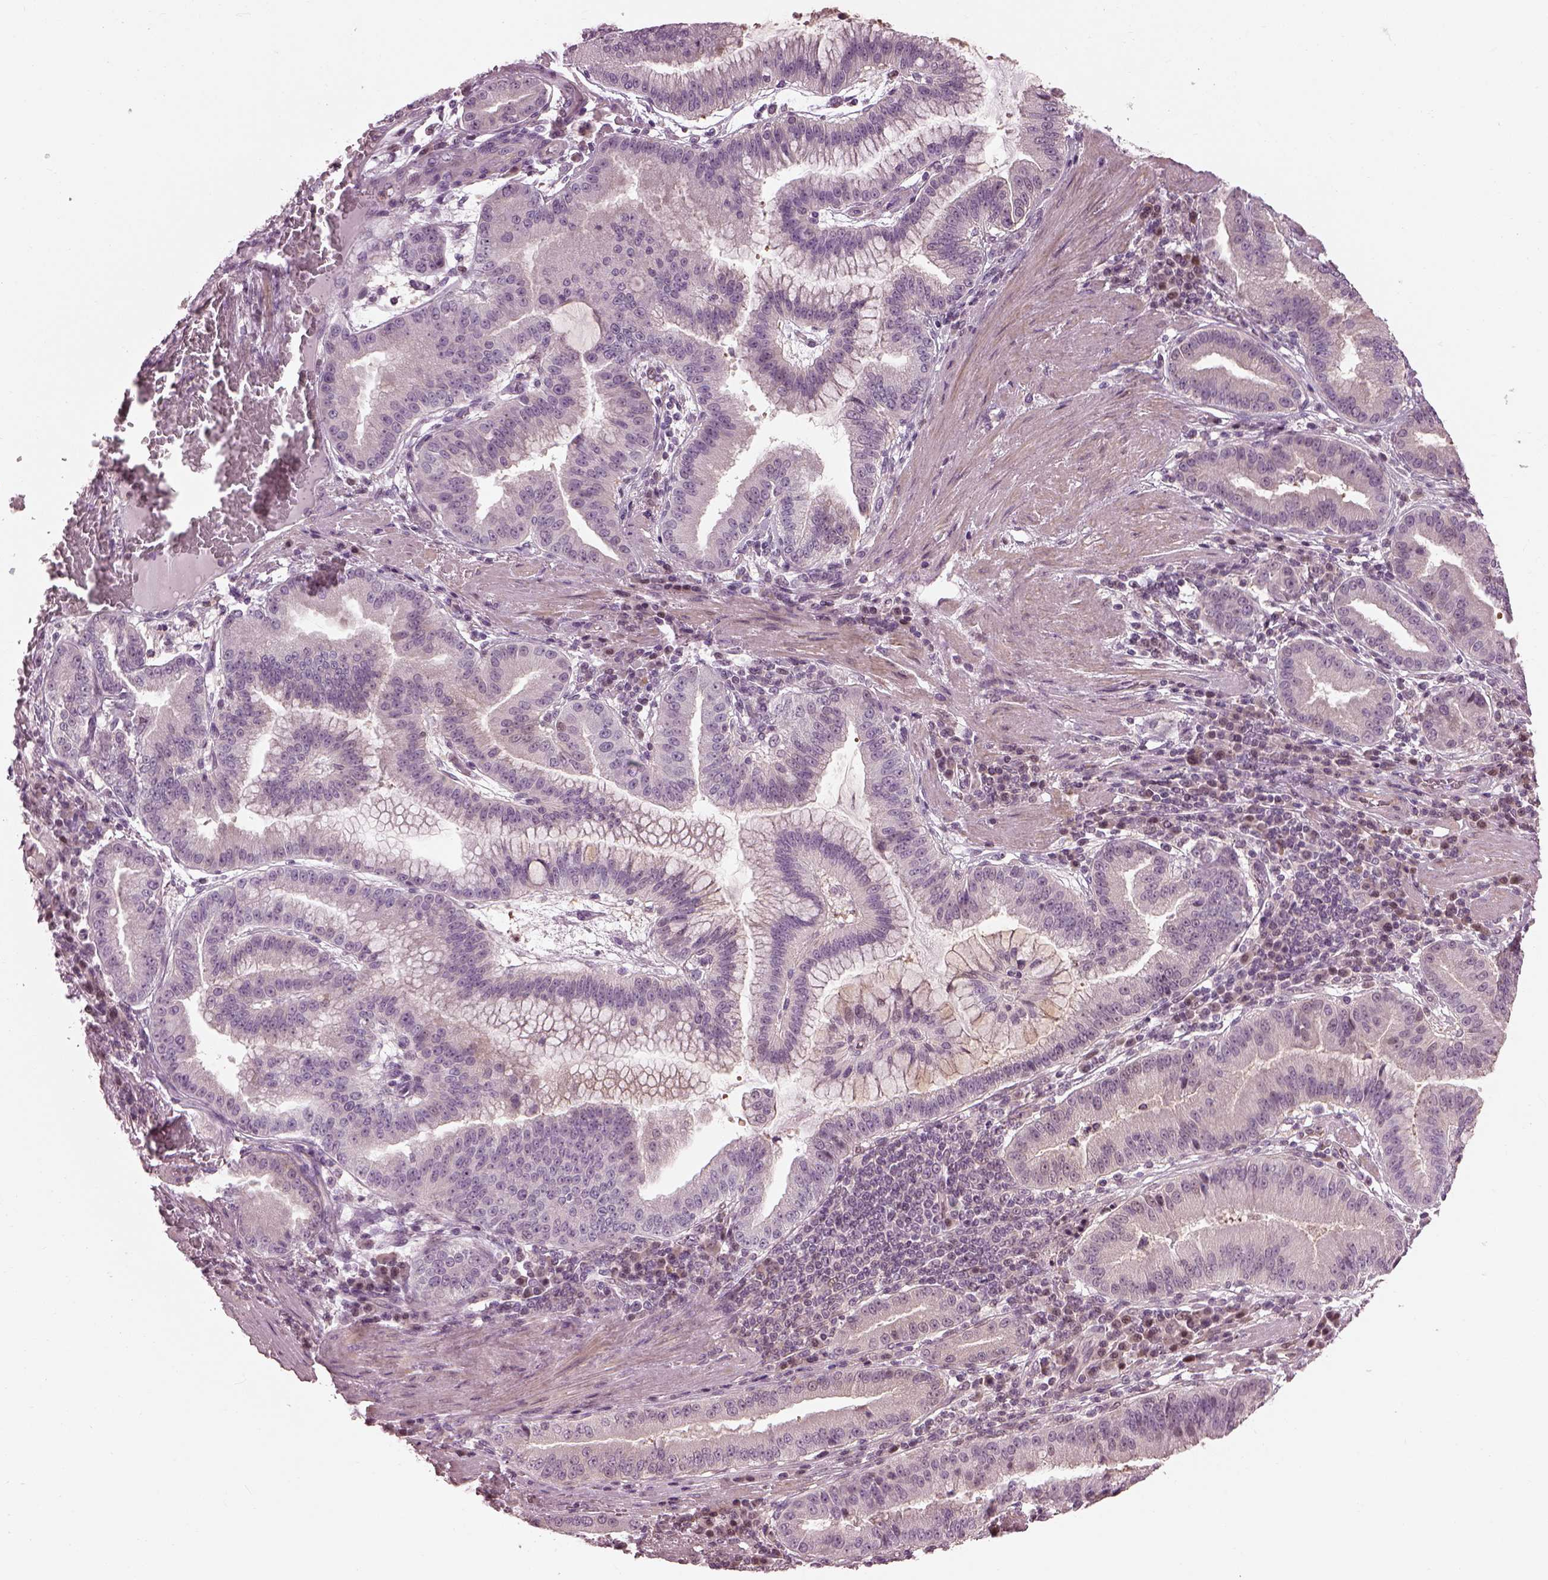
{"staining": {"intensity": "negative", "quantity": "none", "location": "none"}, "tissue": "stomach cancer", "cell_type": "Tumor cells", "image_type": "cancer", "snomed": [{"axis": "morphology", "description": "Adenocarcinoma, NOS"}, {"axis": "topography", "description": "Stomach"}], "caption": "Immunohistochemistry micrograph of neoplastic tissue: human adenocarcinoma (stomach) stained with DAB (3,3'-diaminobenzidine) exhibits no significant protein positivity in tumor cells.", "gene": "BFSP1", "patient": {"sex": "male", "age": 83}}